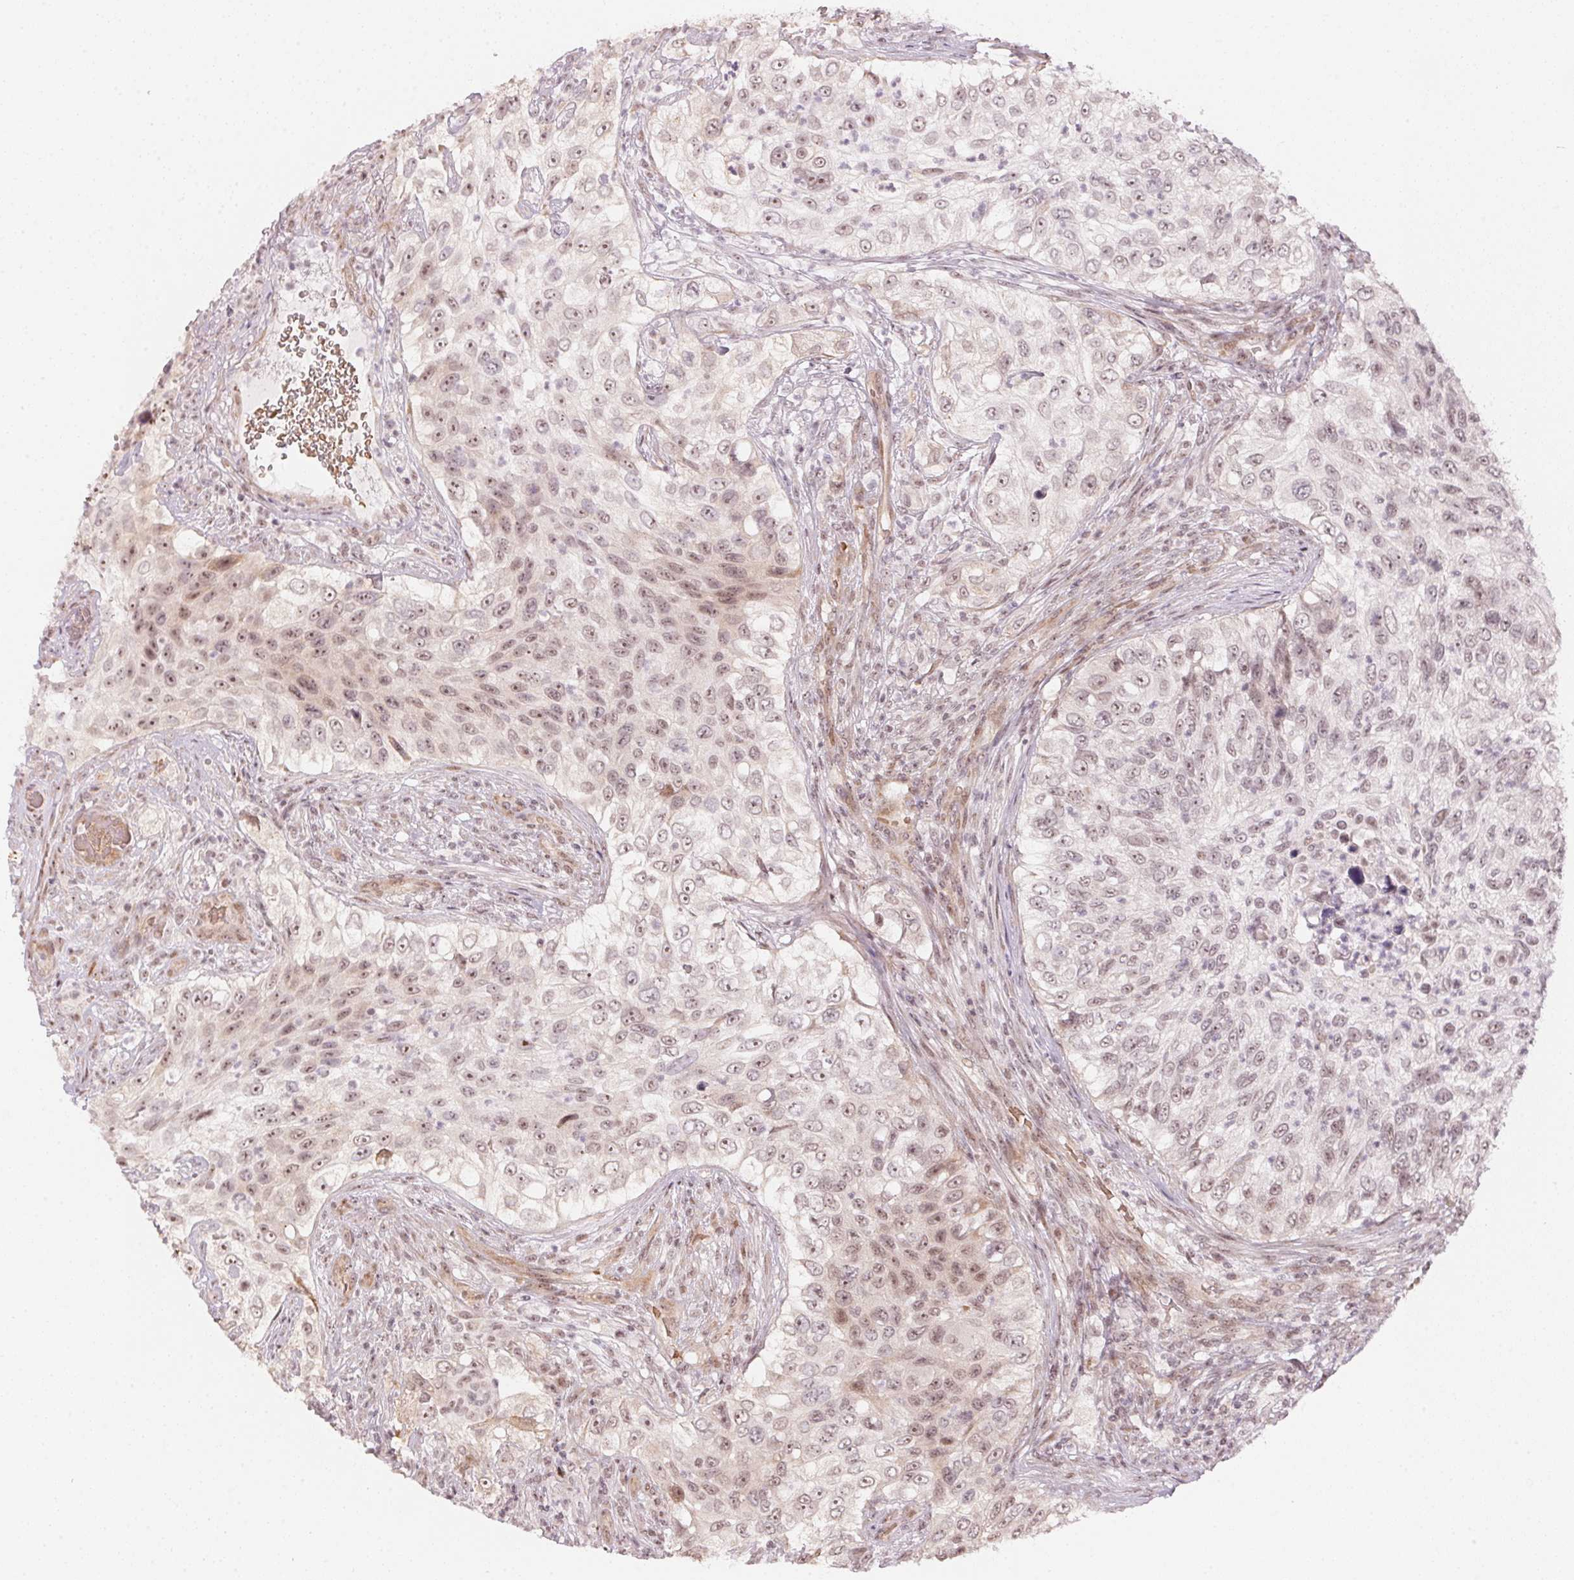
{"staining": {"intensity": "moderate", "quantity": "25%-75%", "location": "nuclear"}, "tissue": "urothelial cancer", "cell_type": "Tumor cells", "image_type": "cancer", "snomed": [{"axis": "morphology", "description": "Urothelial carcinoma, High grade"}, {"axis": "topography", "description": "Urinary bladder"}], "caption": "High-power microscopy captured an immunohistochemistry (IHC) image of high-grade urothelial carcinoma, revealing moderate nuclear expression in about 25%-75% of tumor cells.", "gene": "KAT6A", "patient": {"sex": "female", "age": 60}}